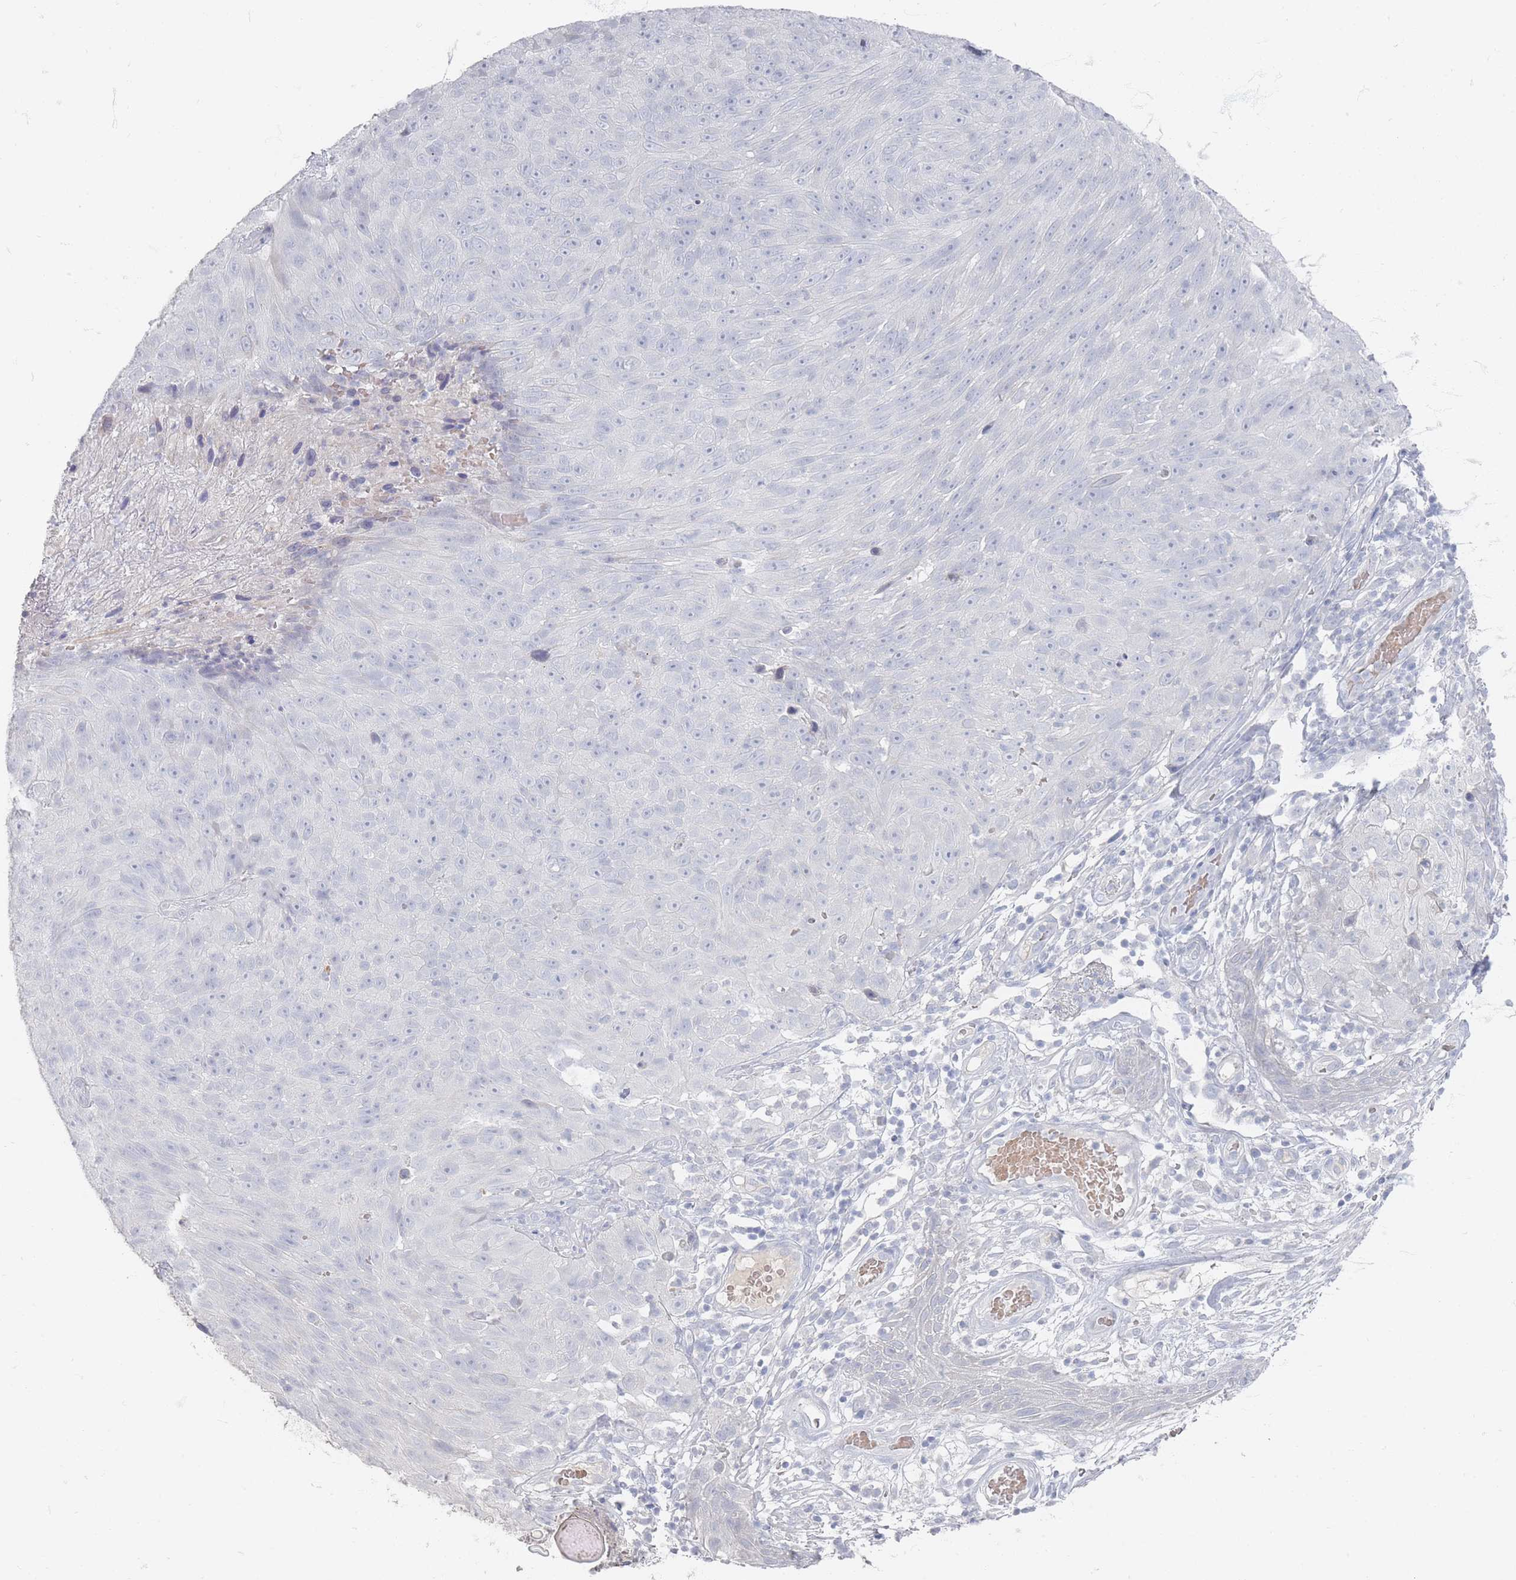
{"staining": {"intensity": "negative", "quantity": "none", "location": "none"}, "tissue": "skin cancer", "cell_type": "Tumor cells", "image_type": "cancer", "snomed": [{"axis": "morphology", "description": "Squamous cell carcinoma, NOS"}, {"axis": "topography", "description": "Skin"}], "caption": "Tumor cells are negative for brown protein staining in skin squamous cell carcinoma. The staining is performed using DAB (3,3'-diaminobenzidine) brown chromogen with nuclei counter-stained in using hematoxylin.", "gene": "HELZ2", "patient": {"sex": "female", "age": 87}}